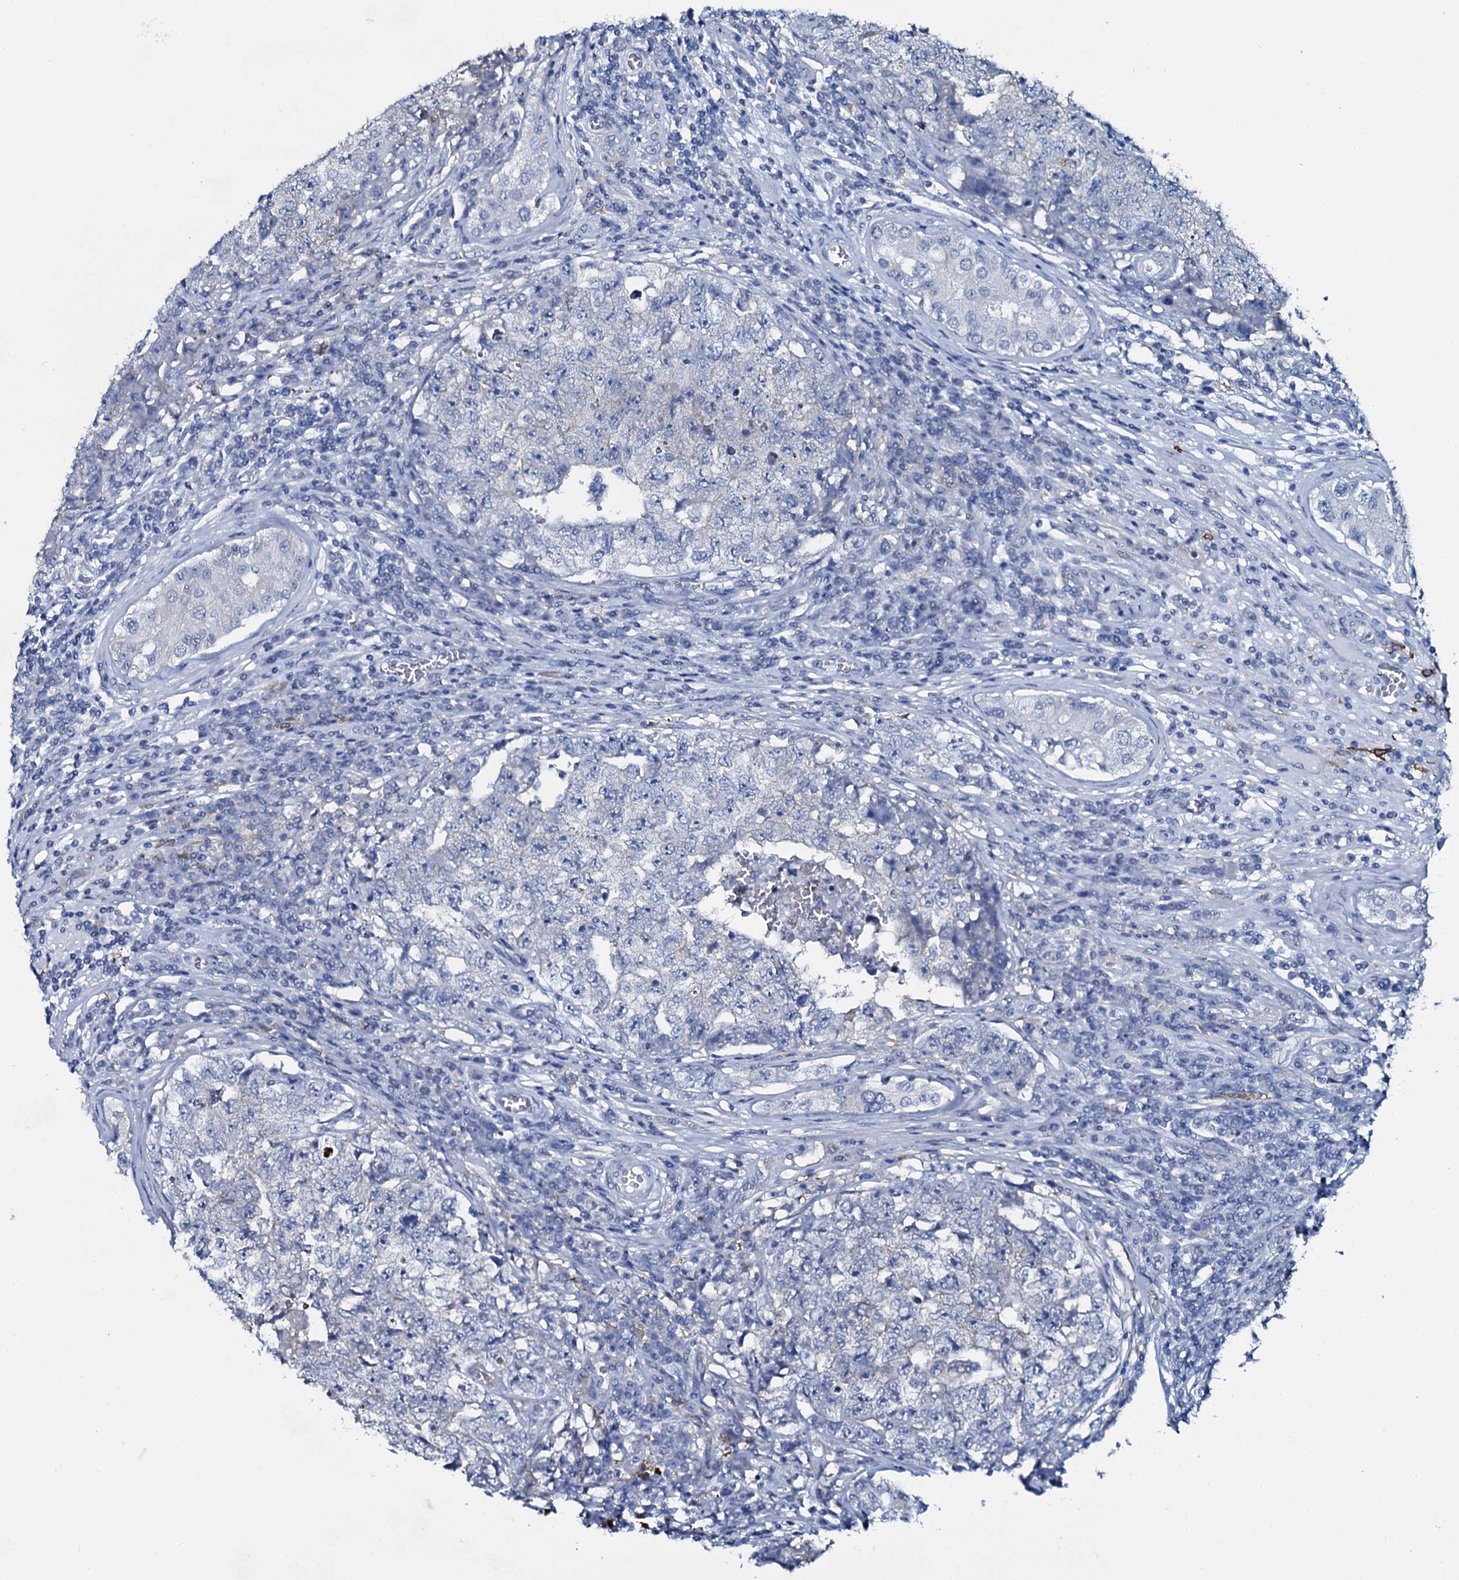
{"staining": {"intensity": "negative", "quantity": "none", "location": "none"}, "tissue": "testis cancer", "cell_type": "Tumor cells", "image_type": "cancer", "snomed": [{"axis": "morphology", "description": "Carcinoma, Embryonal, NOS"}, {"axis": "topography", "description": "Testis"}], "caption": "Histopathology image shows no protein positivity in tumor cells of testis embryonal carcinoma tissue. Brightfield microscopy of immunohistochemistry stained with DAB (brown) and hematoxylin (blue), captured at high magnification.", "gene": "SLC4A7", "patient": {"sex": "male", "age": 17}}